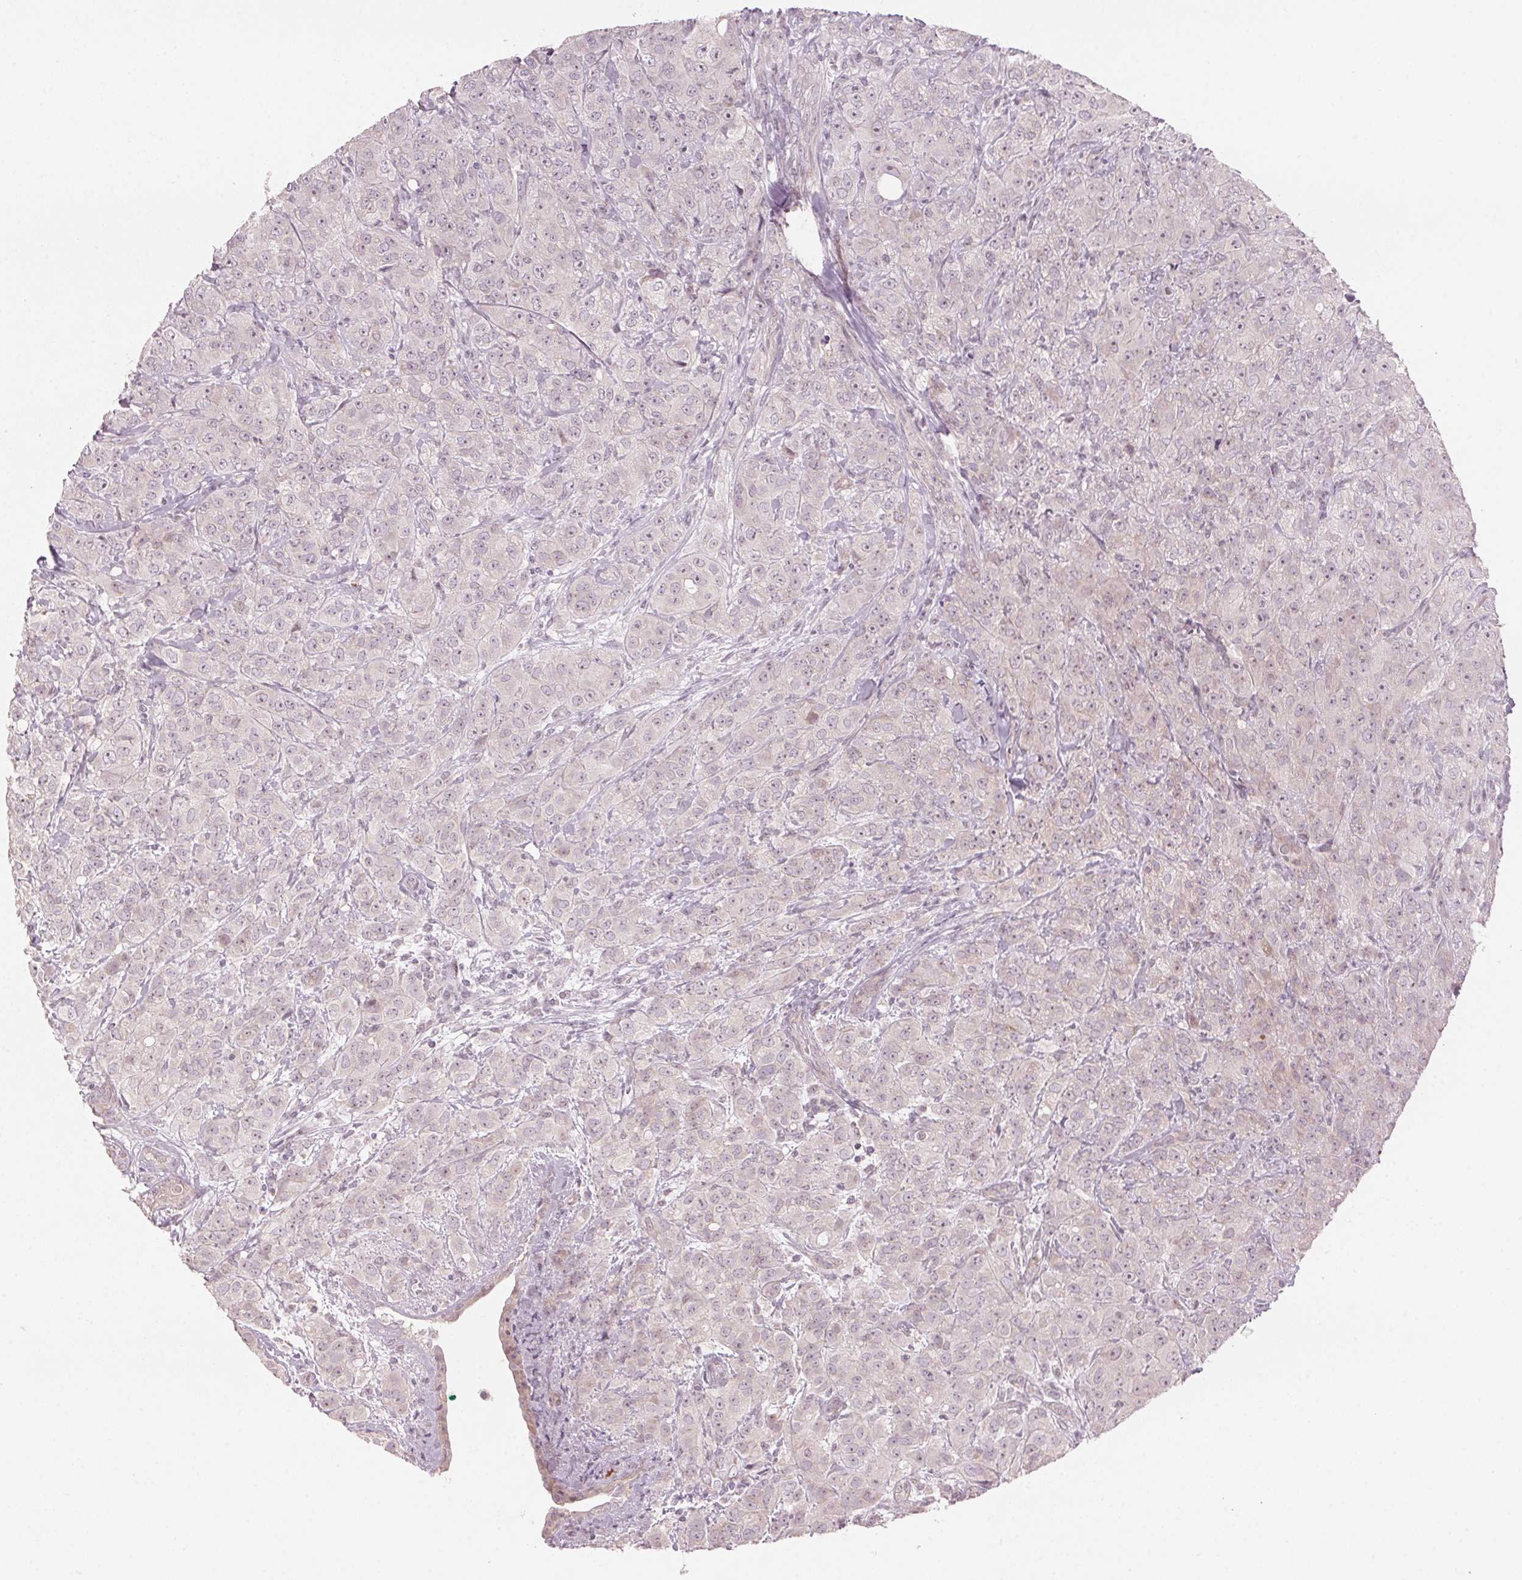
{"staining": {"intensity": "negative", "quantity": "none", "location": "none"}, "tissue": "breast cancer", "cell_type": "Tumor cells", "image_type": "cancer", "snomed": [{"axis": "morphology", "description": "Normal tissue, NOS"}, {"axis": "morphology", "description": "Duct carcinoma"}, {"axis": "topography", "description": "Breast"}], "caption": "This is a image of immunohistochemistry staining of breast invasive ductal carcinoma, which shows no positivity in tumor cells.", "gene": "TMED6", "patient": {"sex": "female", "age": 43}}